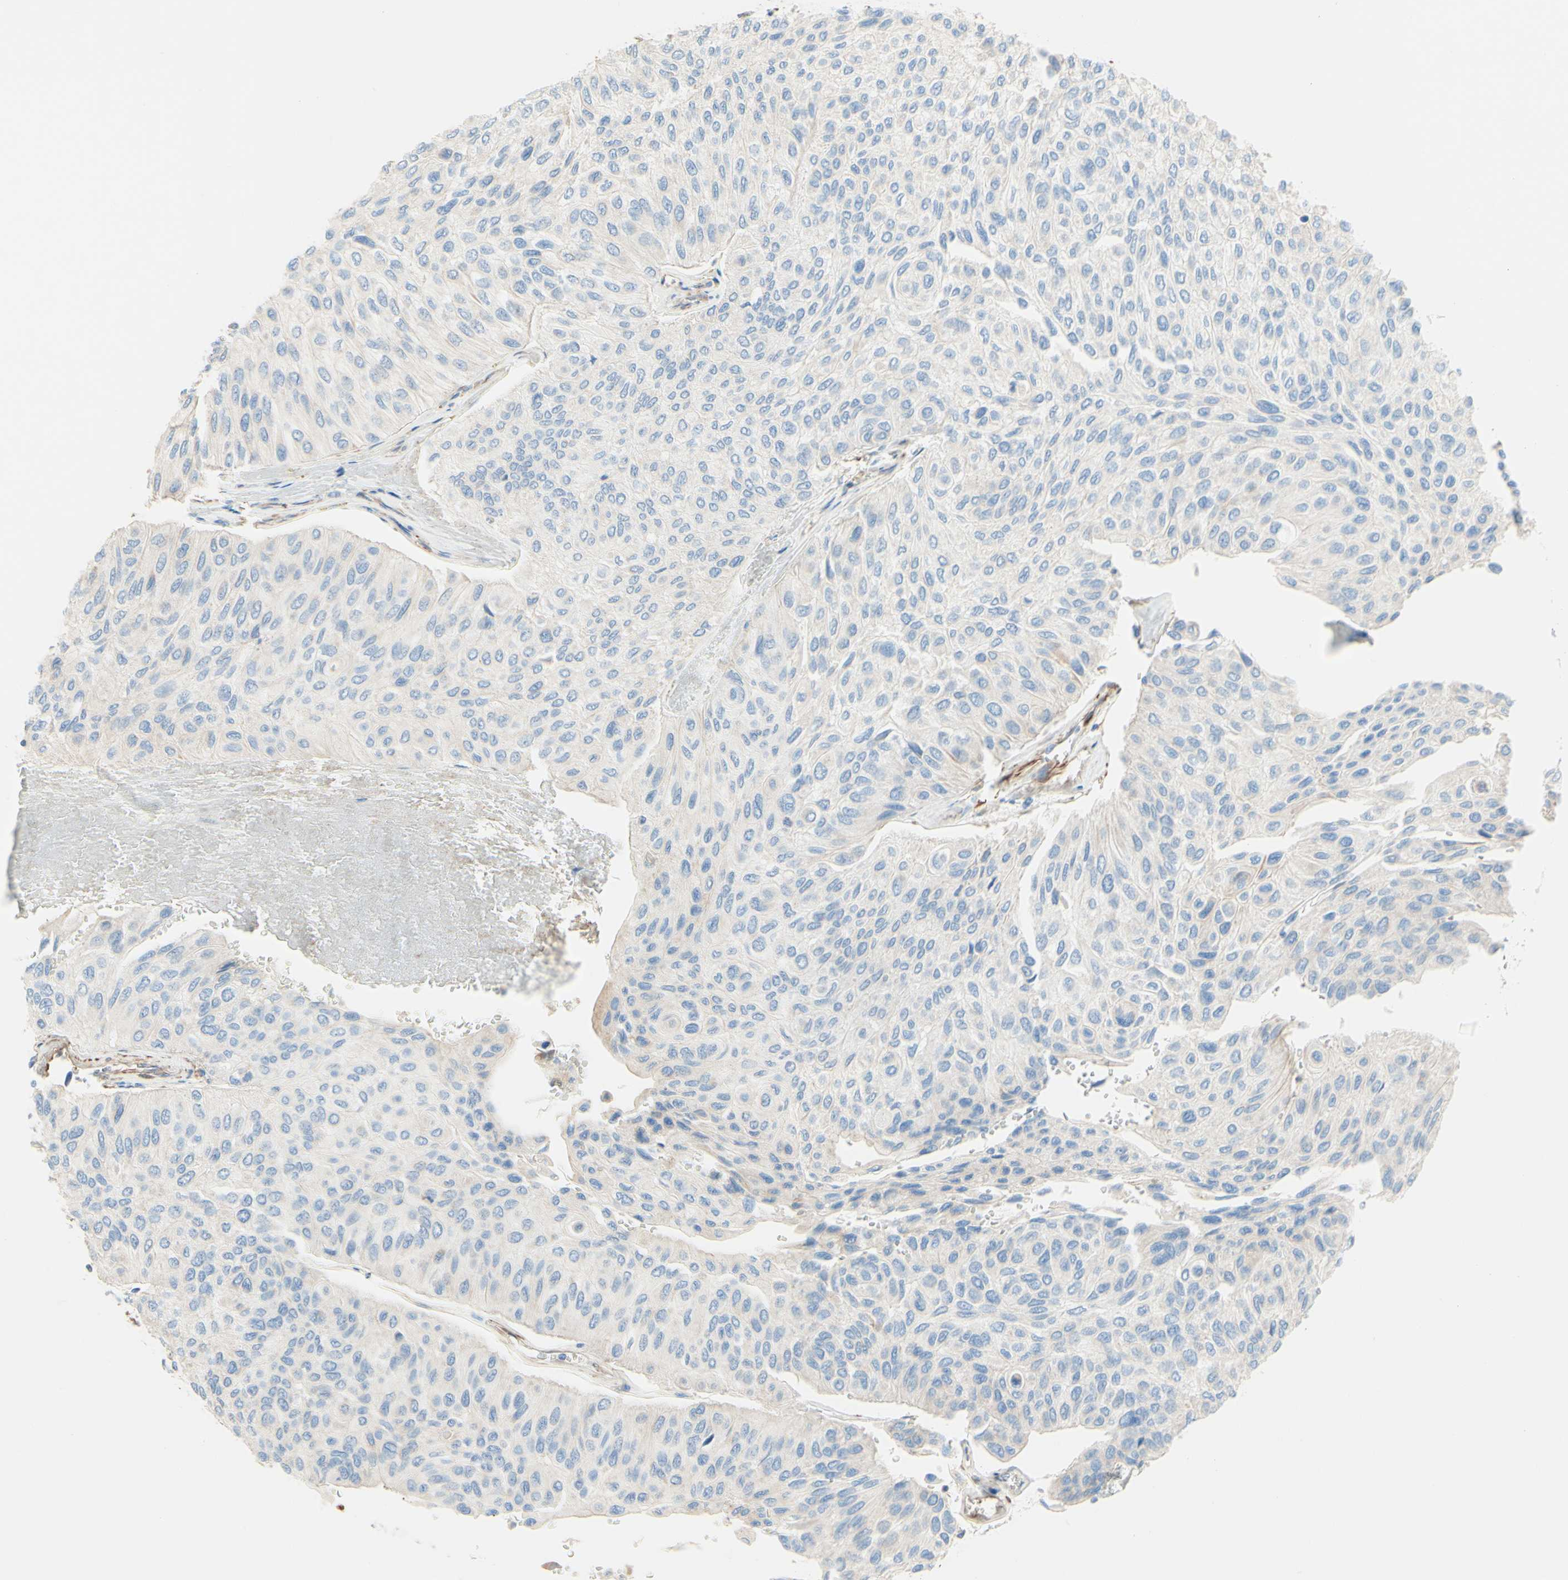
{"staining": {"intensity": "negative", "quantity": "none", "location": "none"}, "tissue": "urothelial cancer", "cell_type": "Tumor cells", "image_type": "cancer", "snomed": [{"axis": "morphology", "description": "Urothelial carcinoma, High grade"}, {"axis": "topography", "description": "Urinary bladder"}], "caption": "Immunohistochemical staining of human urothelial cancer displays no significant expression in tumor cells.", "gene": "ENDOD1", "patient": {"sex": "male", "age": 66}}